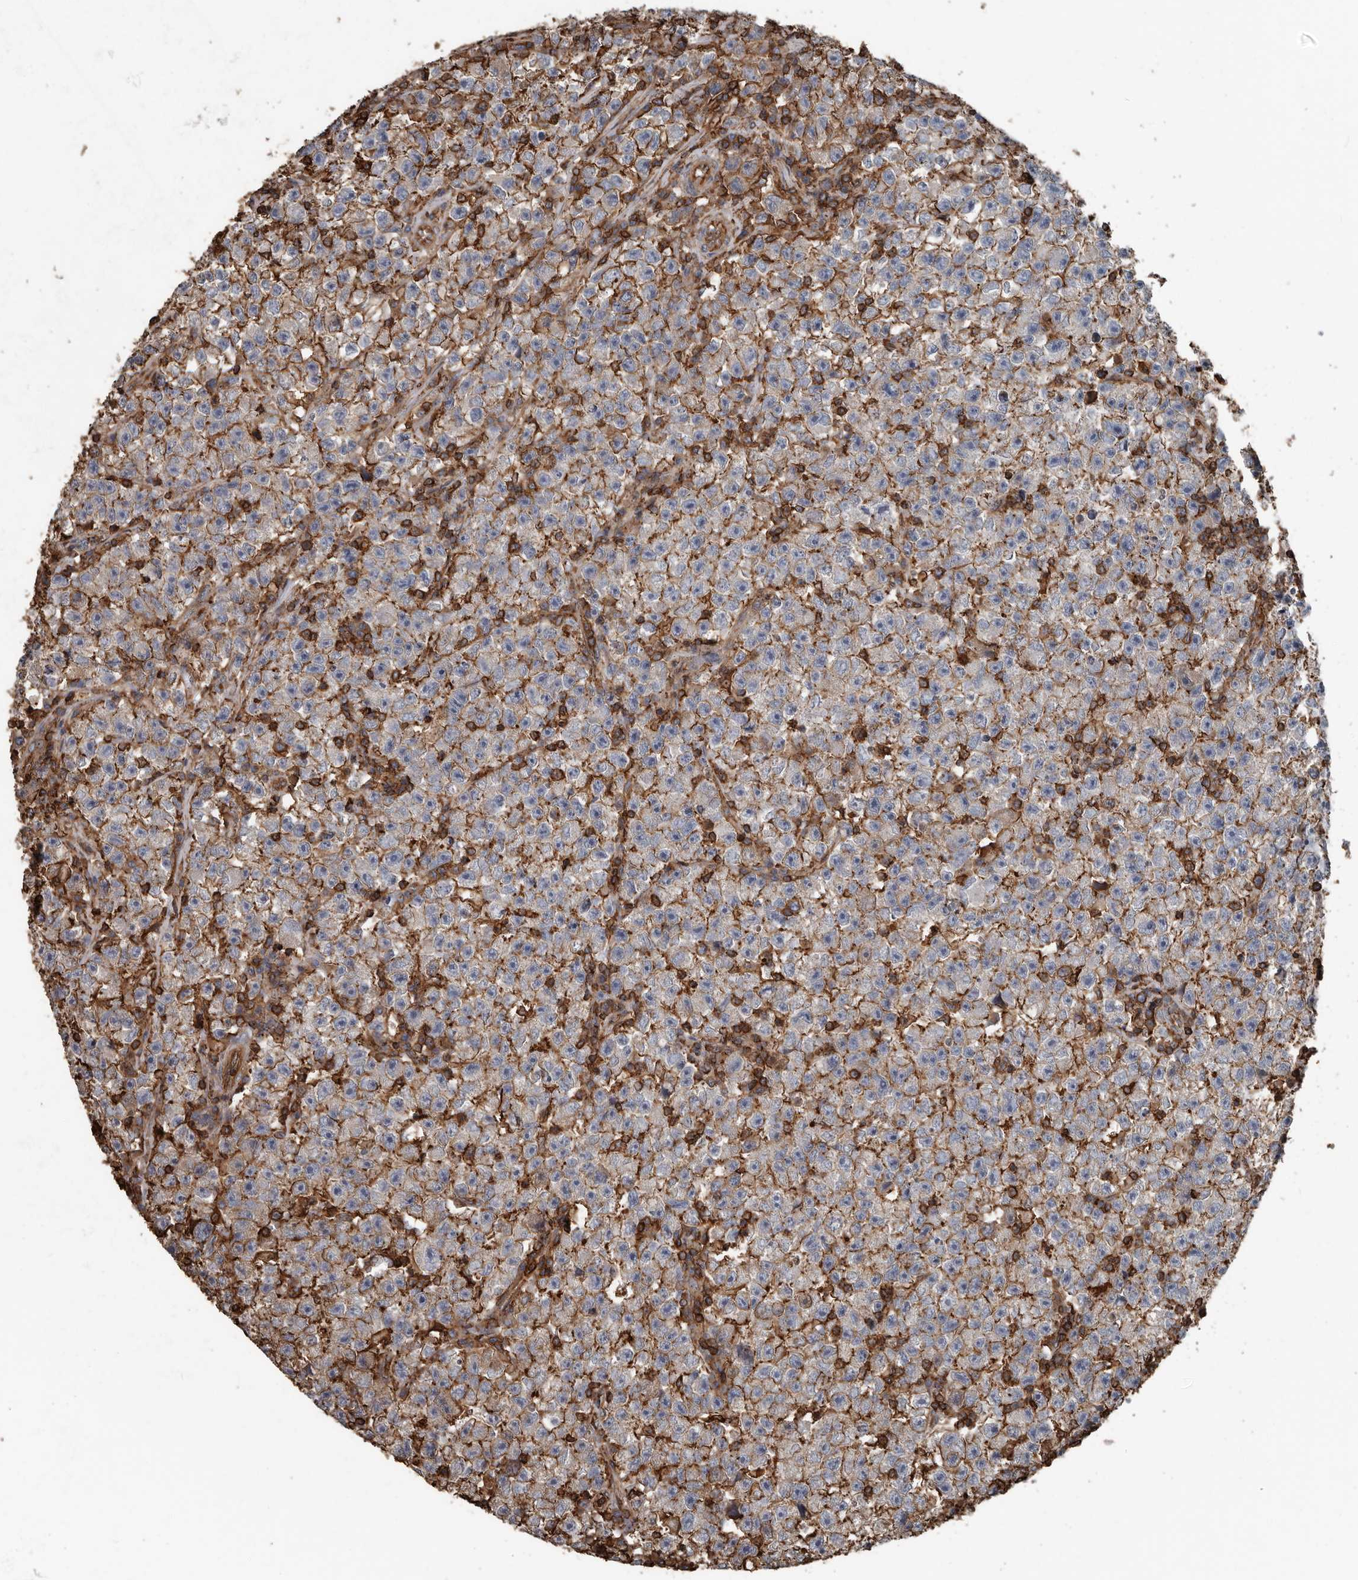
{"staining": {"intensity": "moderate", "quantity": "25%-75%", "location": "cytoplasmic/membranous"}, "tissue": "testis cancer", "cell_type": "Tumor cells", "image_type": "cancer", "snomed": [{"axis": "morphology", "description": "Seminoma, NOS"}, {"axis": "topography", "description": "Testis"}], "caption": "Seminoma (testis) was stained to show a protein in brown. There is medium levels of moderate cytoplasmic/membranous positivity in approximately 25%-75% of tumor cells.", "gene": "DENND6B", "patient": {"sex": "male", "age": 22}}